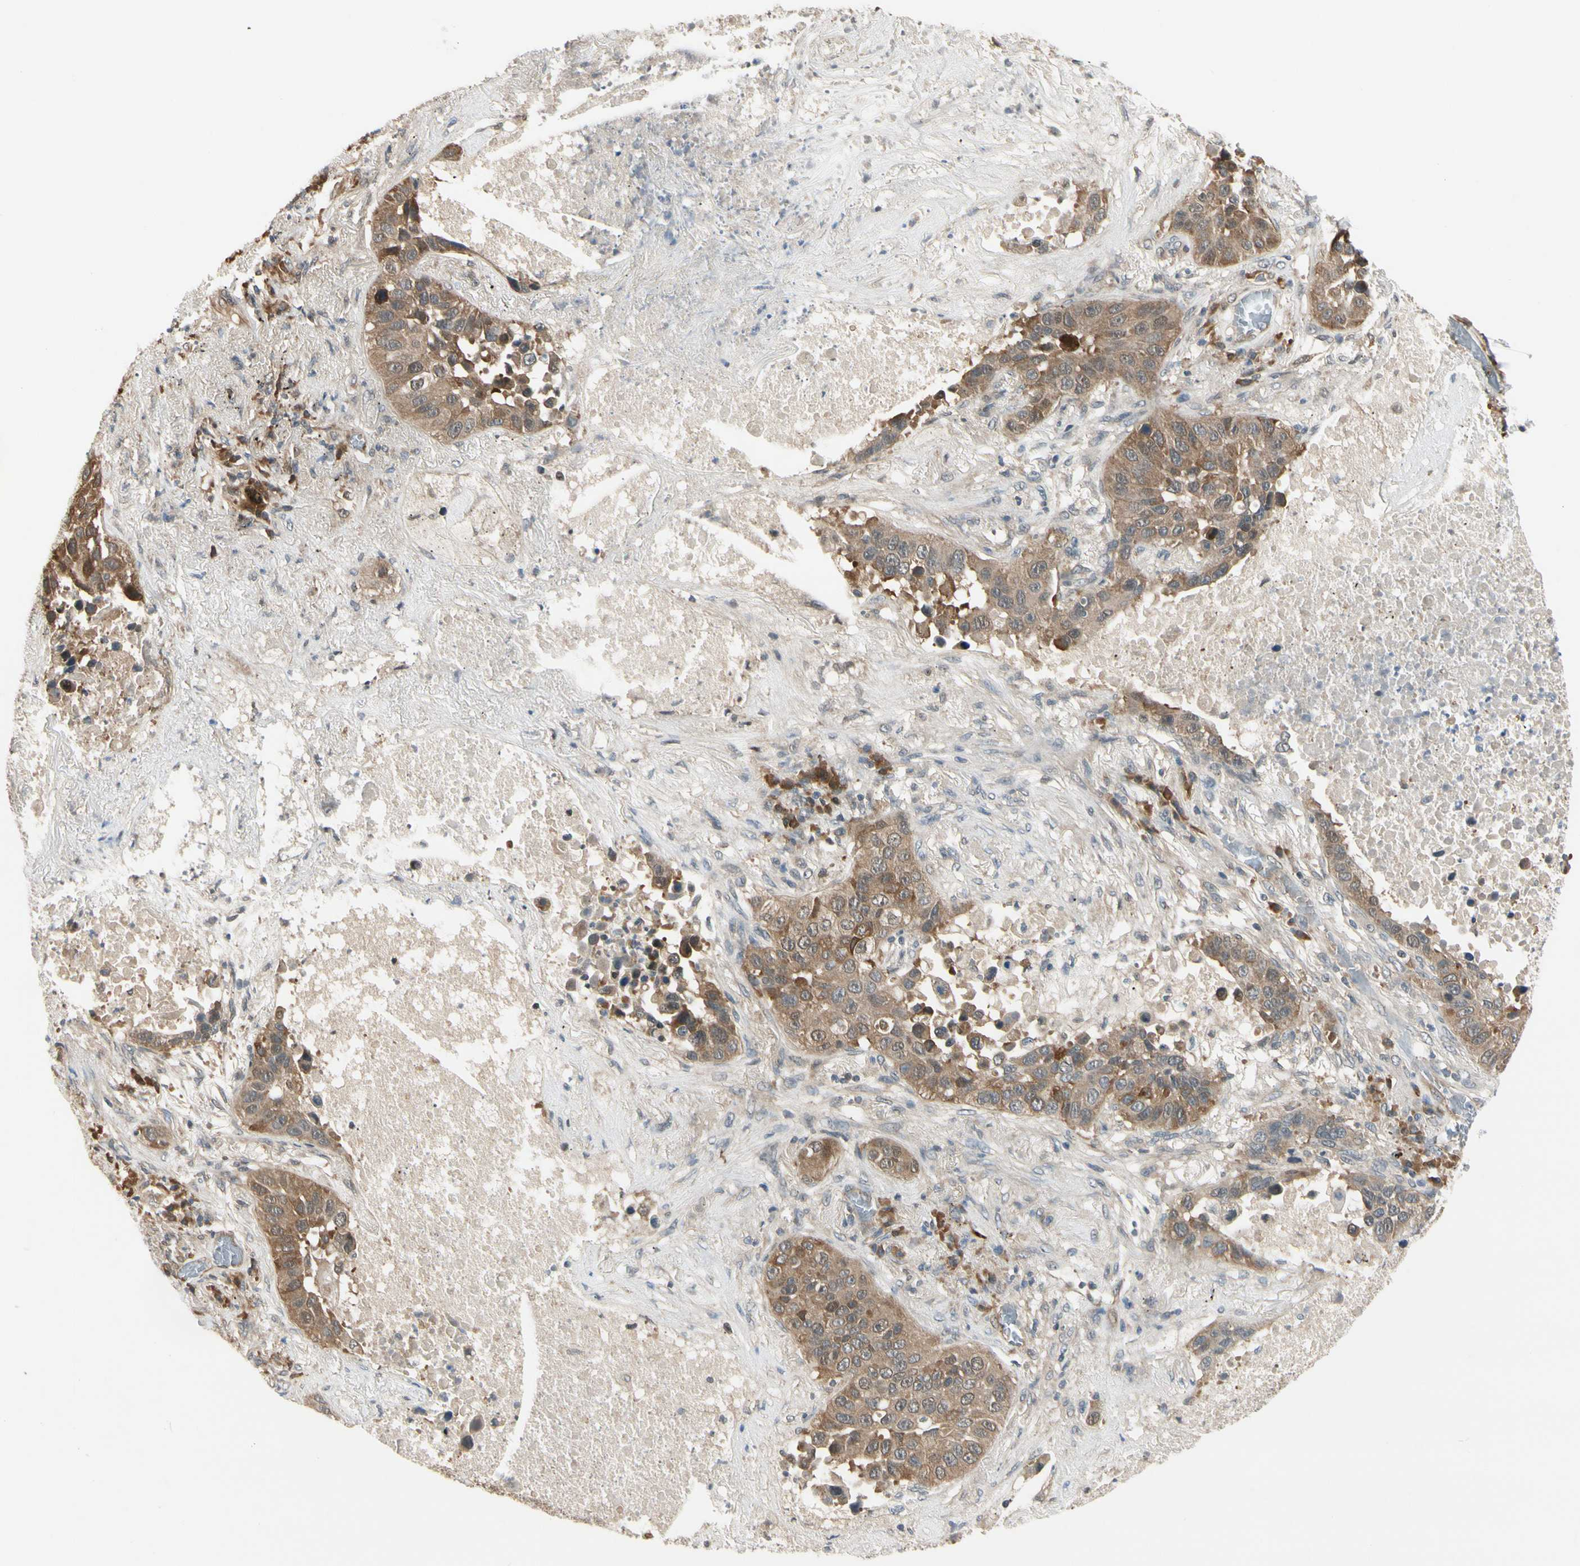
{"staining": {"intensity": "moderate", "quantity": ">75%", "location": "cytoplasmic/membranous,nuclear"}, "tissue": "lung cancer", "cell_type": "Tumor cells", "image_type": "cancer", "snomed": [{"axis": "morphology", "description": "Squamous cell carcinoma, NOS"}, {"axis": "topography", "description": "Lung"}], "caption": "IHC micrograph of neoplastic tissue: human squamous cell carcinoma (lung) stained using IHC shows medium levels of moderate protein expression localized specifically in the cytoplasmic/membranous and nuclear of tumor cells, appearing as a cytoplasmic/membranous and nuclear brown color.", "gene": "RASGRF1", "patient": {"sex": "male", "age": 57}}